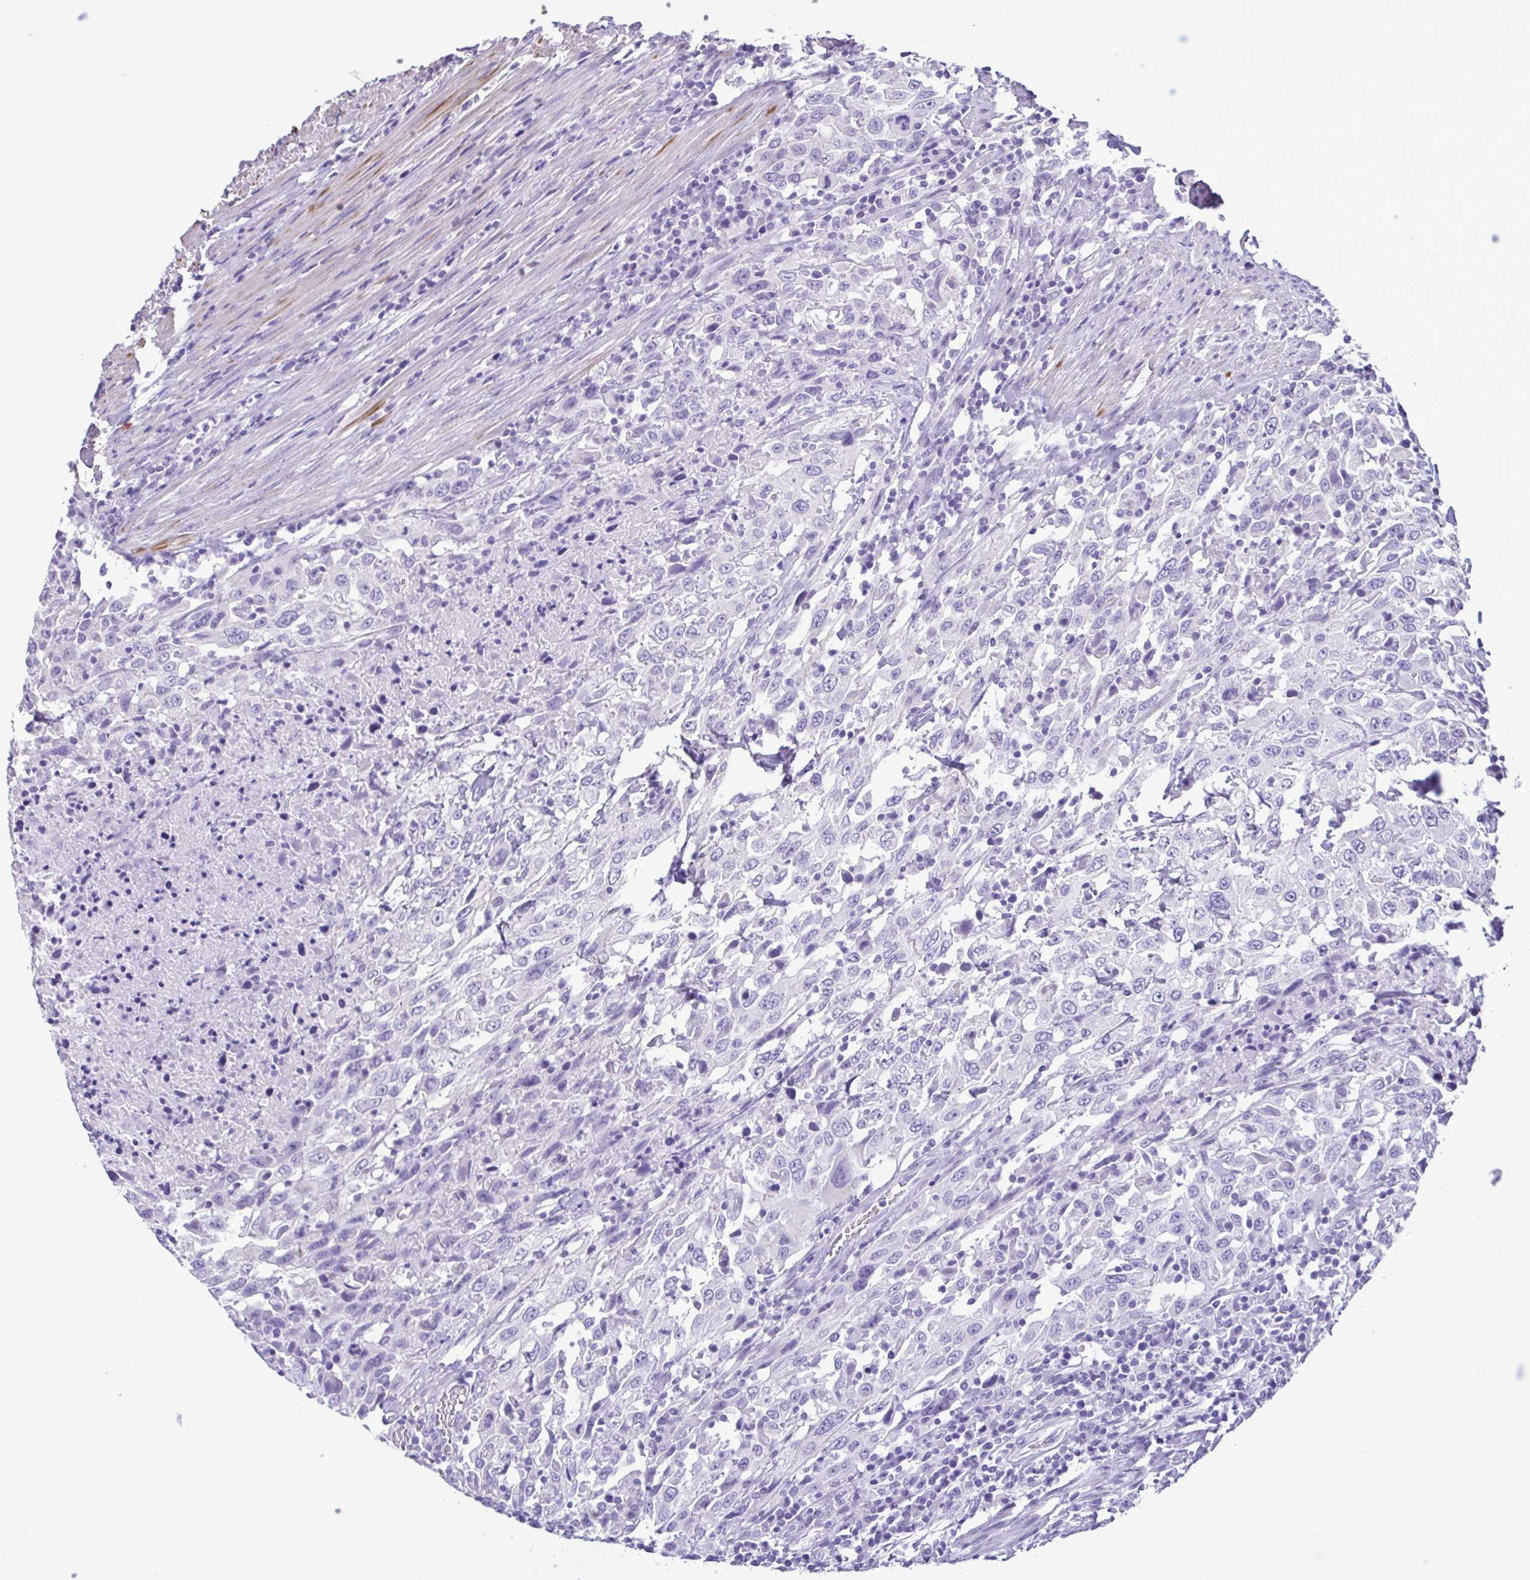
{"staining": {"intensity": "negative", "quantity": "none", "location": "none"}, "tissue": "urothelial cancer", "cell_type": "Tumor cells", "image_type": "cancer", "snomed": [{"axis": "morphology", "description": "Urothelial carcinoma, High grade"}, {"axis": "topography", "description": "Urinary bladder"}], "caption": "High power microscopy image of an immunohistochemistry (IHC) histopathology image of high-grade urothelial carcinoma, revealing no significant staining in tumor cells.", "gene": "CBY2", "patient": {"sex": "male", "age": 61}}